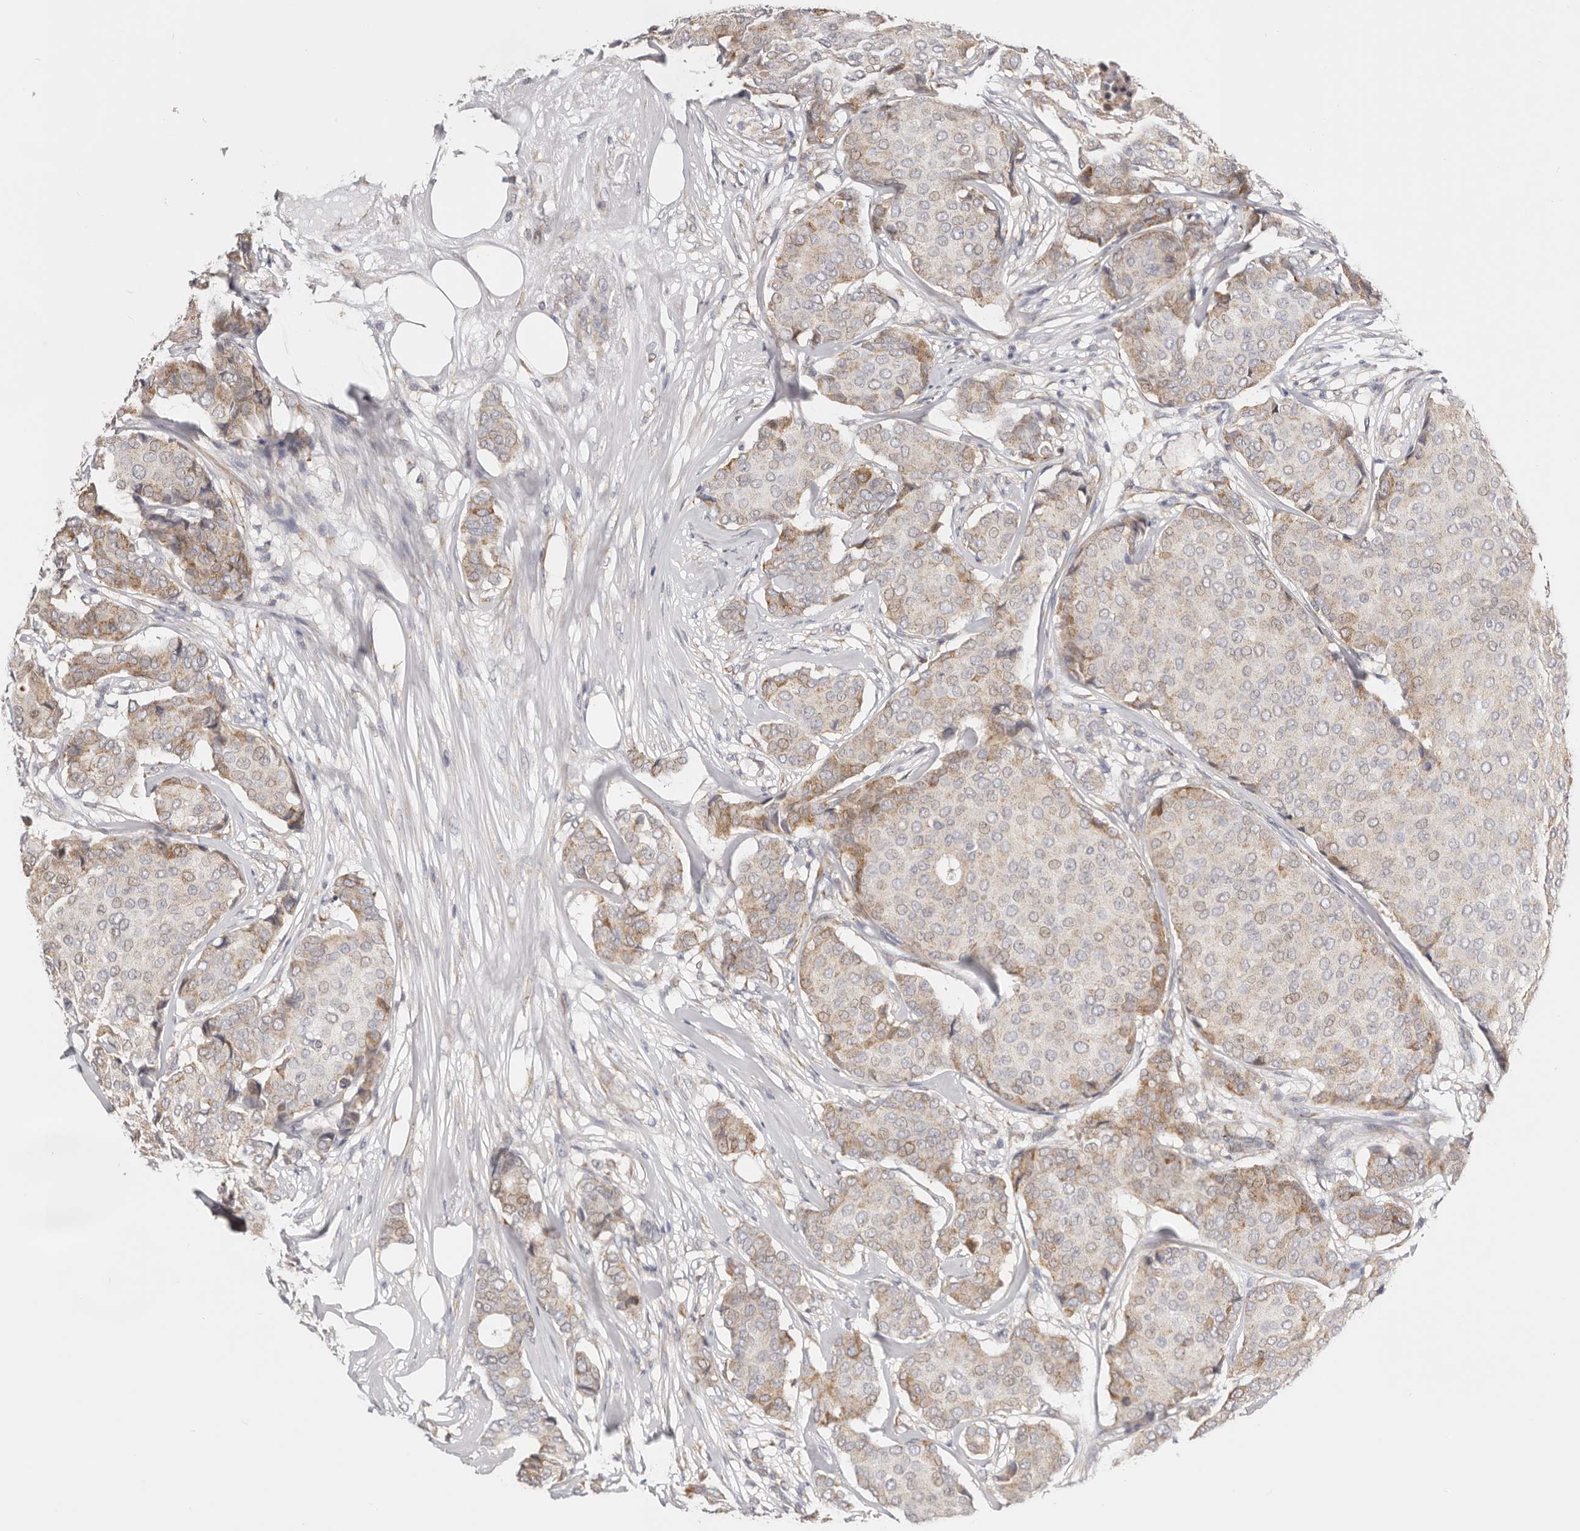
{"staining": {"intensity": "weak", "quantity": "<25%", "location": "cytoplasmic/membranous"}, "tissue": "breast cancer", "cell_type": "Tumor cells", "image_type": "cancer", "snomed": [{"axis": "morphology", "description": "Duct carcinoma"}, {"axis": "topography", "description": "Breast"}], "caption": "Immunohistochemistry of breast cancer (invasive ductal carcinoma) displays no expression in tumor cells. (DAB immunohistochemistry (IHC), high magnification).", "gene": "IL32", "patient": {"sex": "female", "age": 75}}